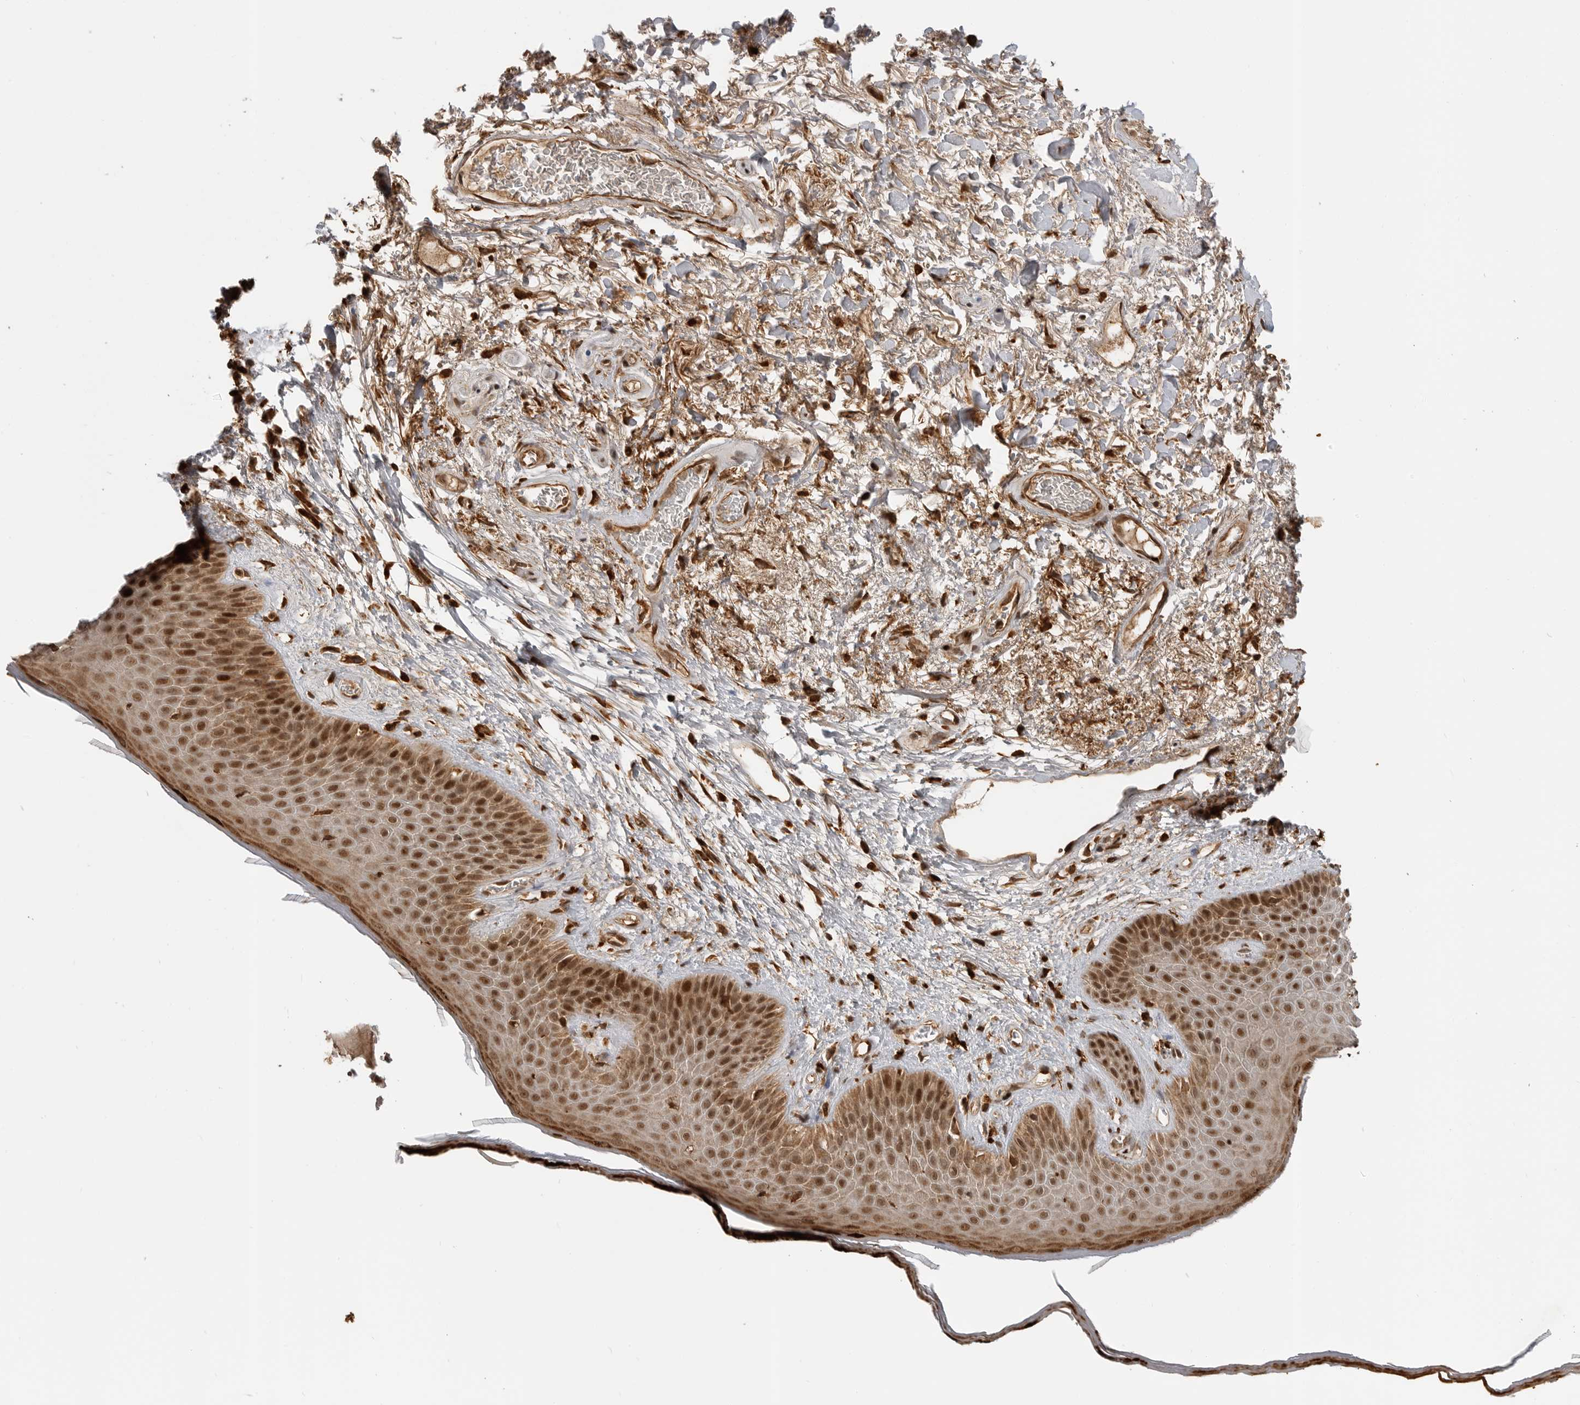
{"staining": {"intensity": "strong", "quantity": "25%-75%", "location": "cytoplasmic/membranous,nuclear"}, "tissue": "skin", "cell_type": "Epidermal cells", "image_type": "normal", "snomed": [{"axis": "morphology", "description": "Normal tissue, NOS"}, {"axis": "topography", "description": "Anal"}], "caption": "The histopathology image shows immunohistochemical staining of unremarkable skin. There is strong cytoplasmic/membranous,nuclear expression is present in about 25%-75% of epidermal cells.", "gene": "BMP2K", "patient": {"sex": "male", "age": 74}}